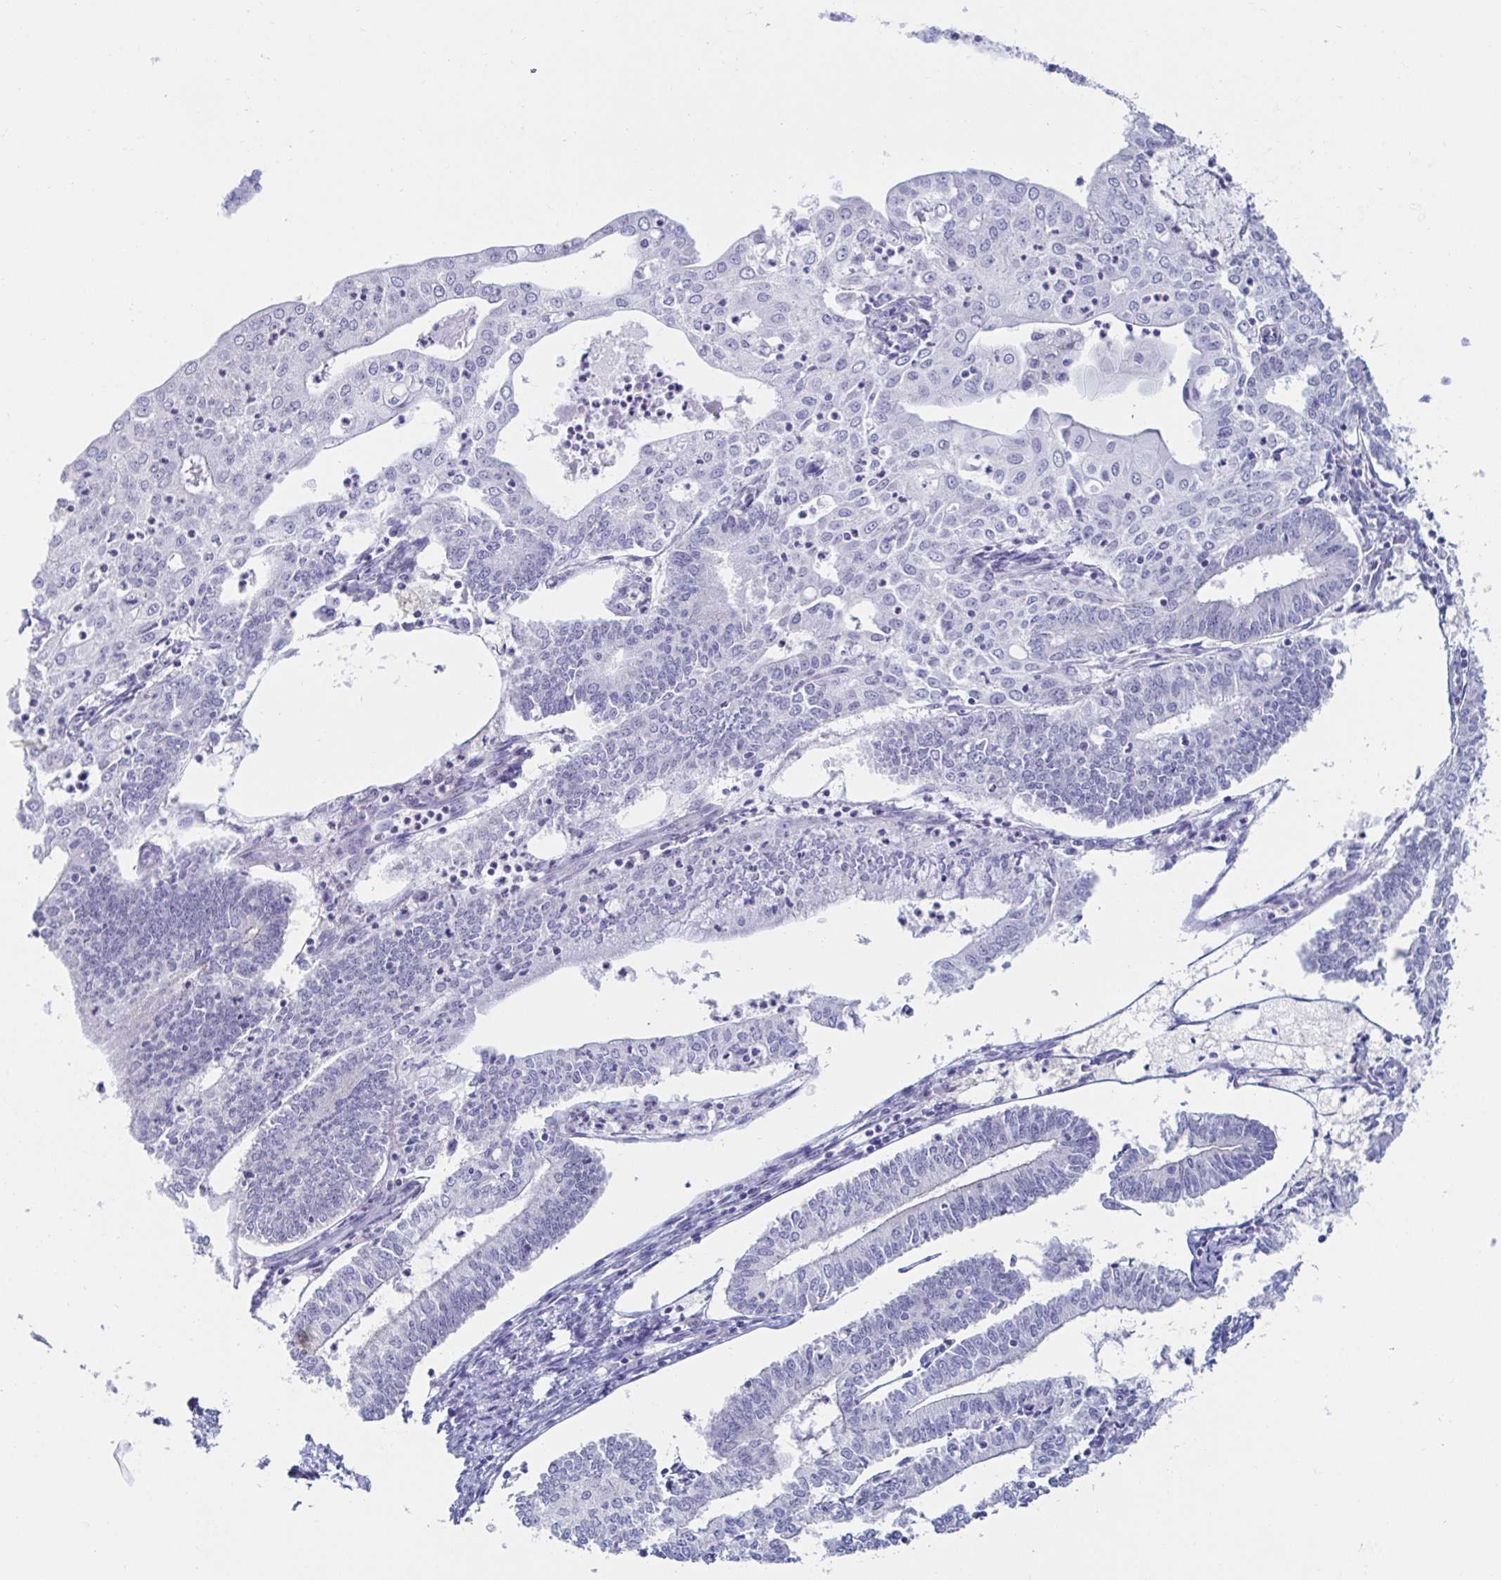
{"staining": {"intensity": "negative", "quantity": "none", "location": "none"}, "tissue": "endometrial cancer", "cell_type": "Tumor cells", "image_type": "cancer", "snomed": [{"axis": "morphology", "description": "Adenocarcinoma, NOS"}, {"axis": "topography", "description": "Endometrium"}], "caption": "Tumor cells are negative for brown protein staining in endometrial cancer (adenocarcinoma).", "gene": "OR10K1", "patient": {"sex": "female", "age": 61}}